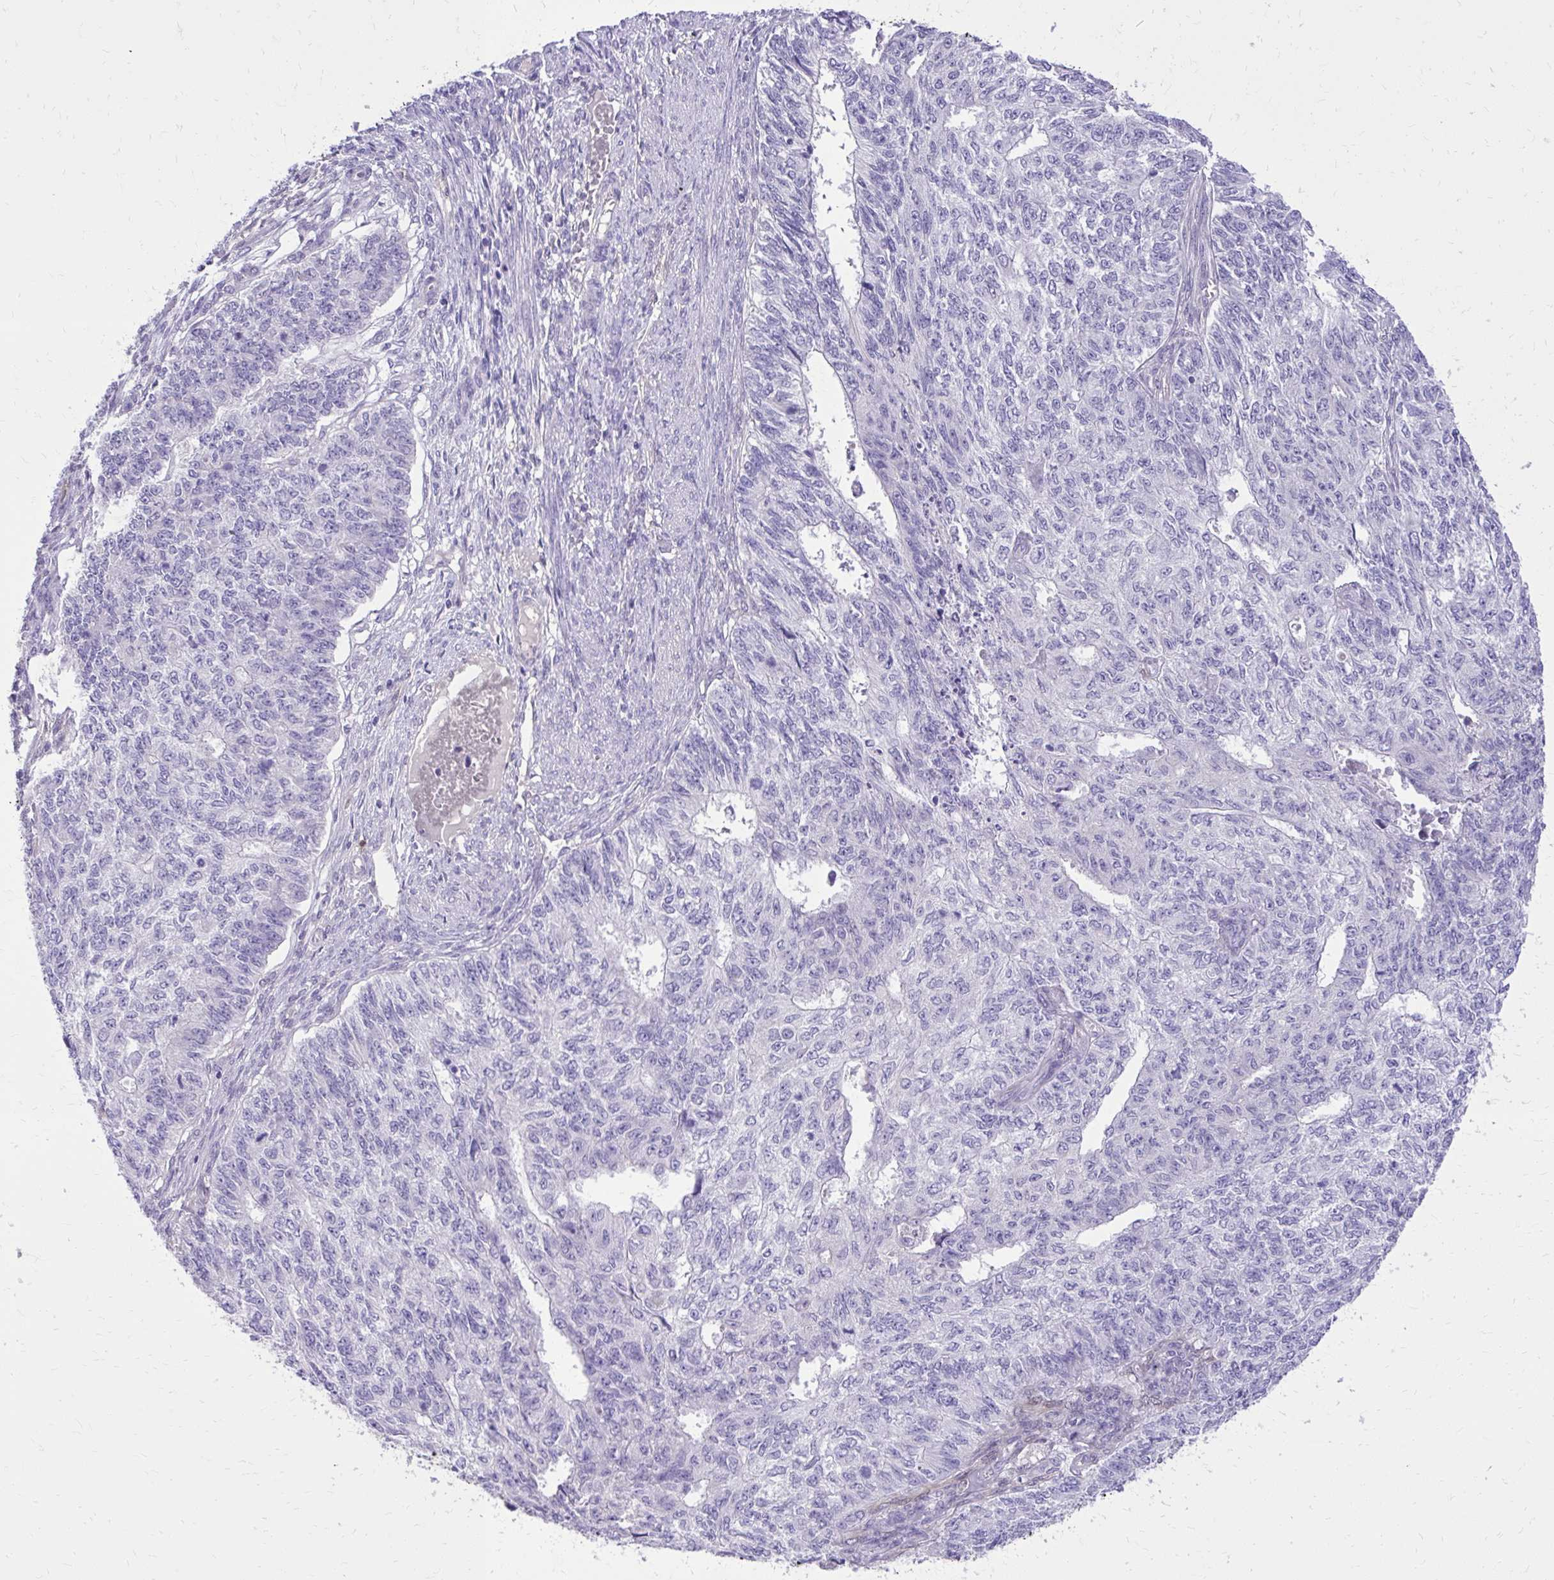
{"staining": {"intensity": "negative", "quantity": "none", "location": "none"}, "tissue": "endometrial cancer", "cell_type": "Tumor cells", "image_type": "cancer", "snomed": [{"axis": "morphology", "description": "Adenocarcinoma, NOS"}, {"axis": "topography", "description": "Endometrium"}], "caption": "Tumor cells show no significant staining in endometrial cancer (adenocarcinoma).", "gene": "NNMT", "patient": {"sex": "female", "age": 32}}